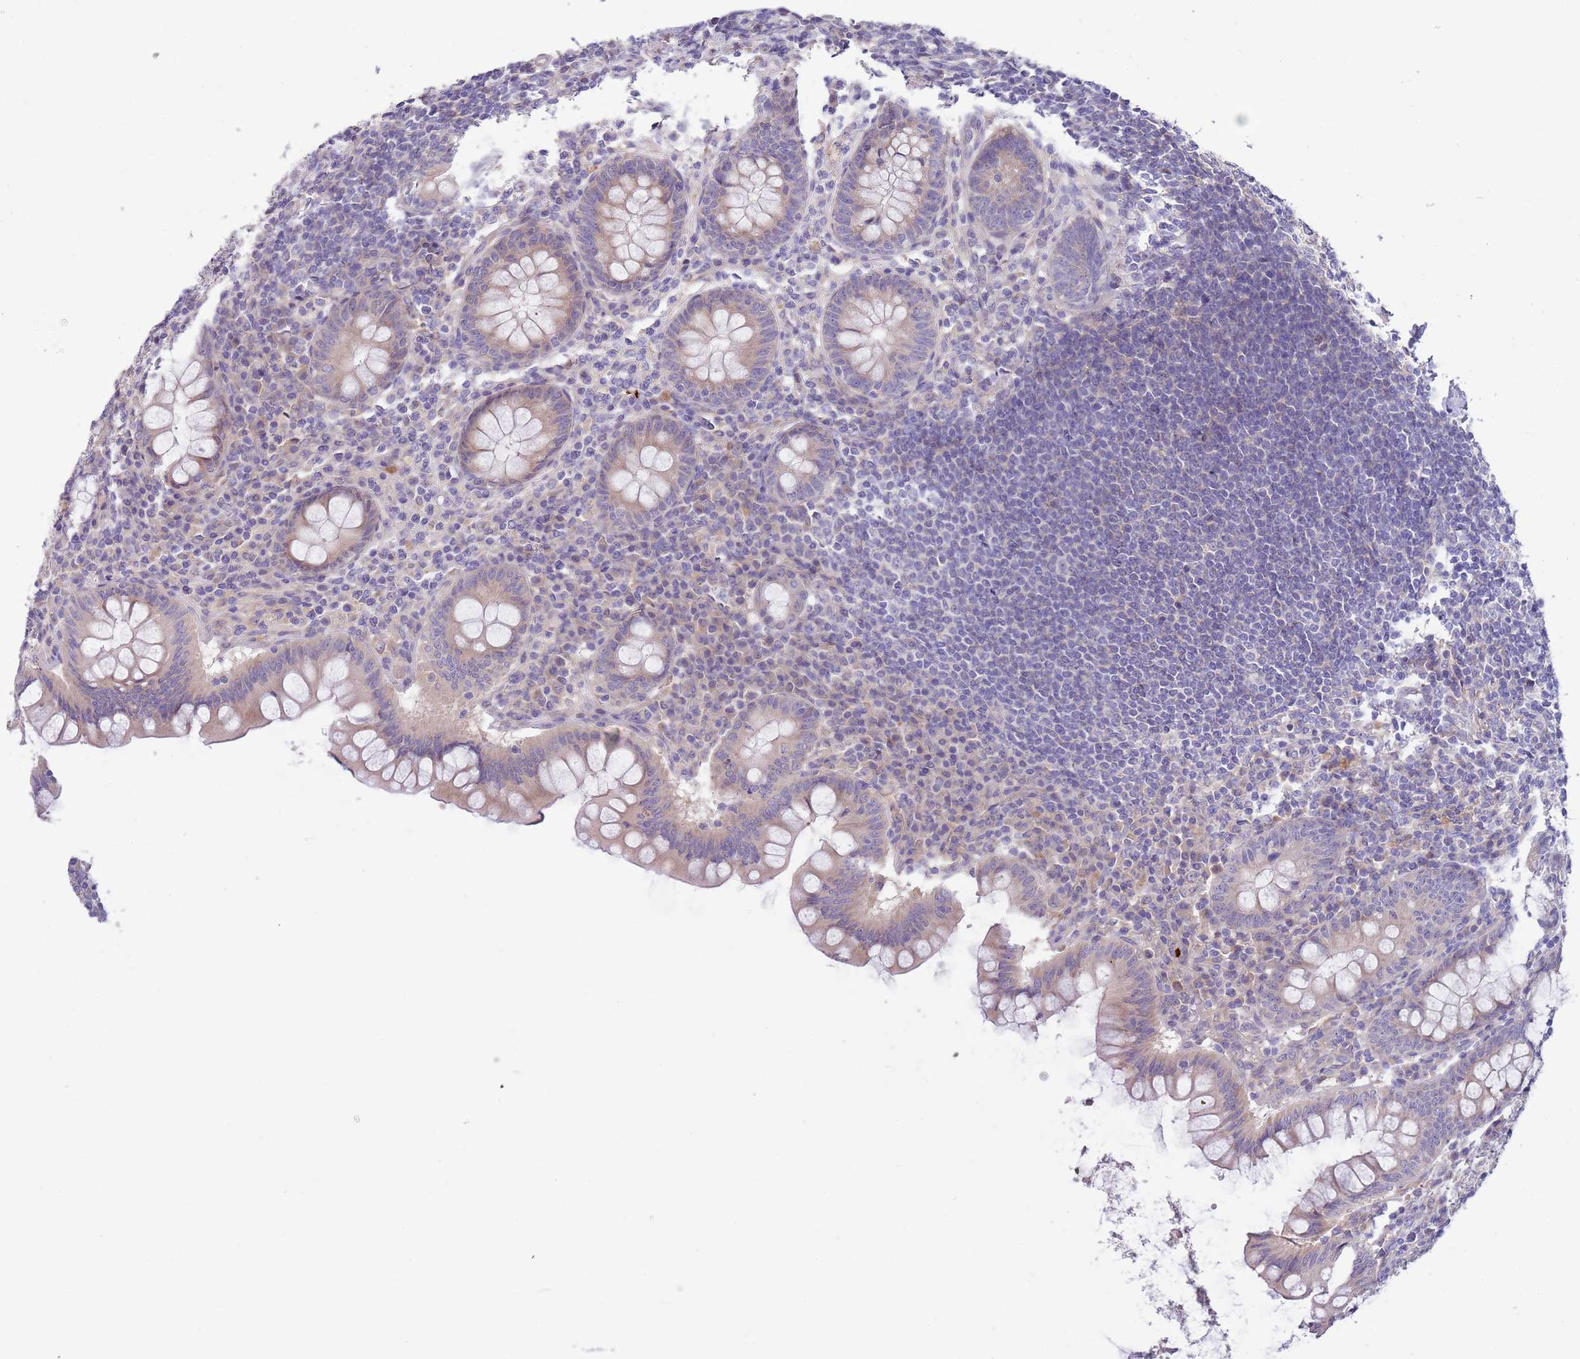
{"staining": {"intensity": "weak", "quantity": "<25%", "location": "cytoplasmic/membranous"}, "tissue": "appendix", "cell_type": "Glandular cells", "image_type": "normal", "snomed": [{"axis": "morphology", "description": "Normal tissue, NOS"}, {"axis": "topography", "description": "Appendix"}], "caption": "Micrograph shows no significant protein positivity in glandular cells of unremarkable appendix.", "gene": "CABYR", "patient": {"sex": "female", "age": 33}}